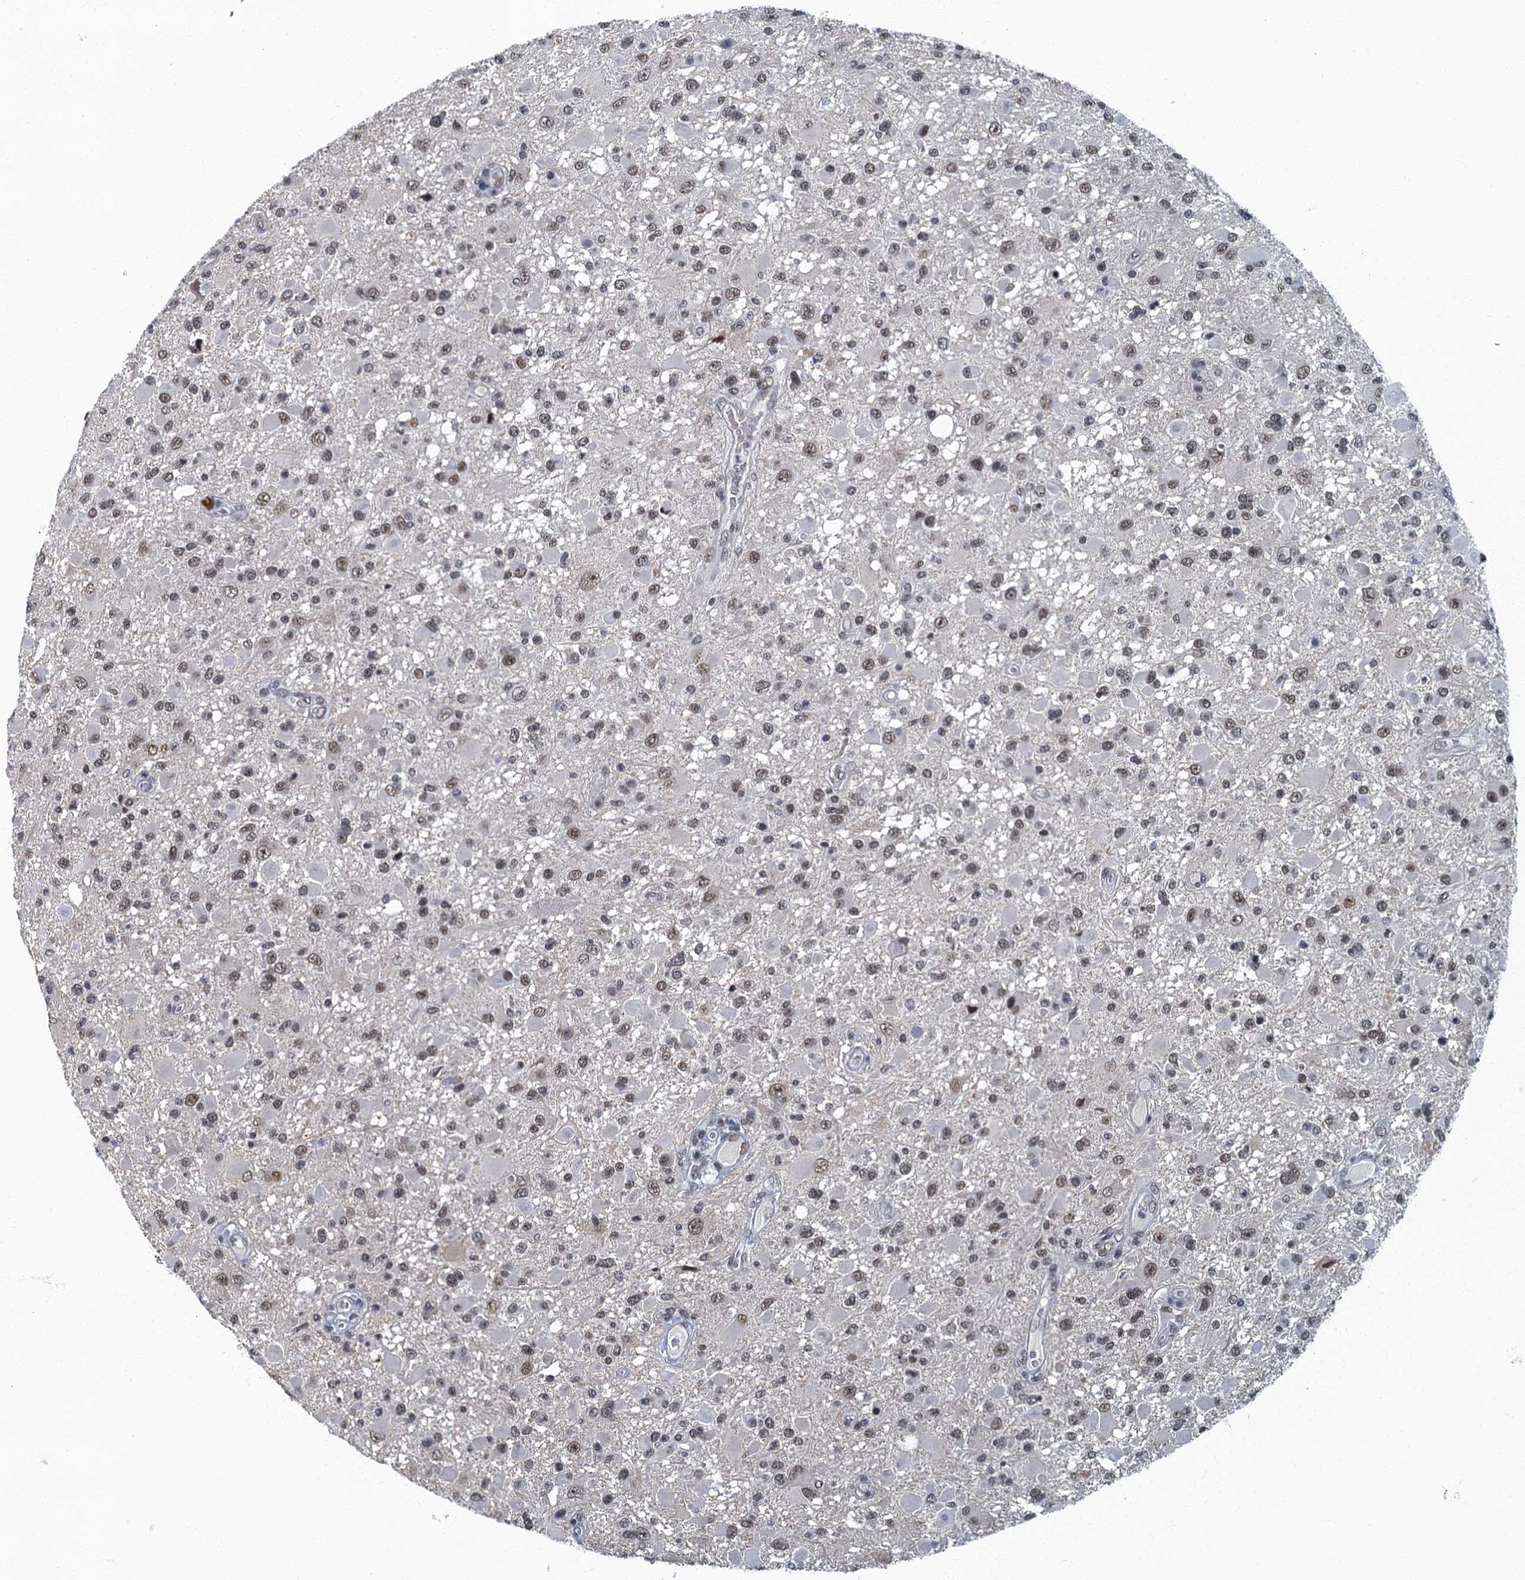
{"staining": {"intensity": "moderate", "quantity": ">75%", "location": "nuclear"}, "tissue": "glioma", "cell_type": "Tumor cells", "image_type": "cancer", "snomed": [{"axis": "morphology", "description": "Glioma, malignant, High grade"}, {"axis": "topography", "description": "Brain"}], "caption": "Protein staining exhibits moderate nuclear expression in approximately >75% of tumor cells in glioma.", "gene": "GADL1", "patient": {"sex": "male", "age": 53}}